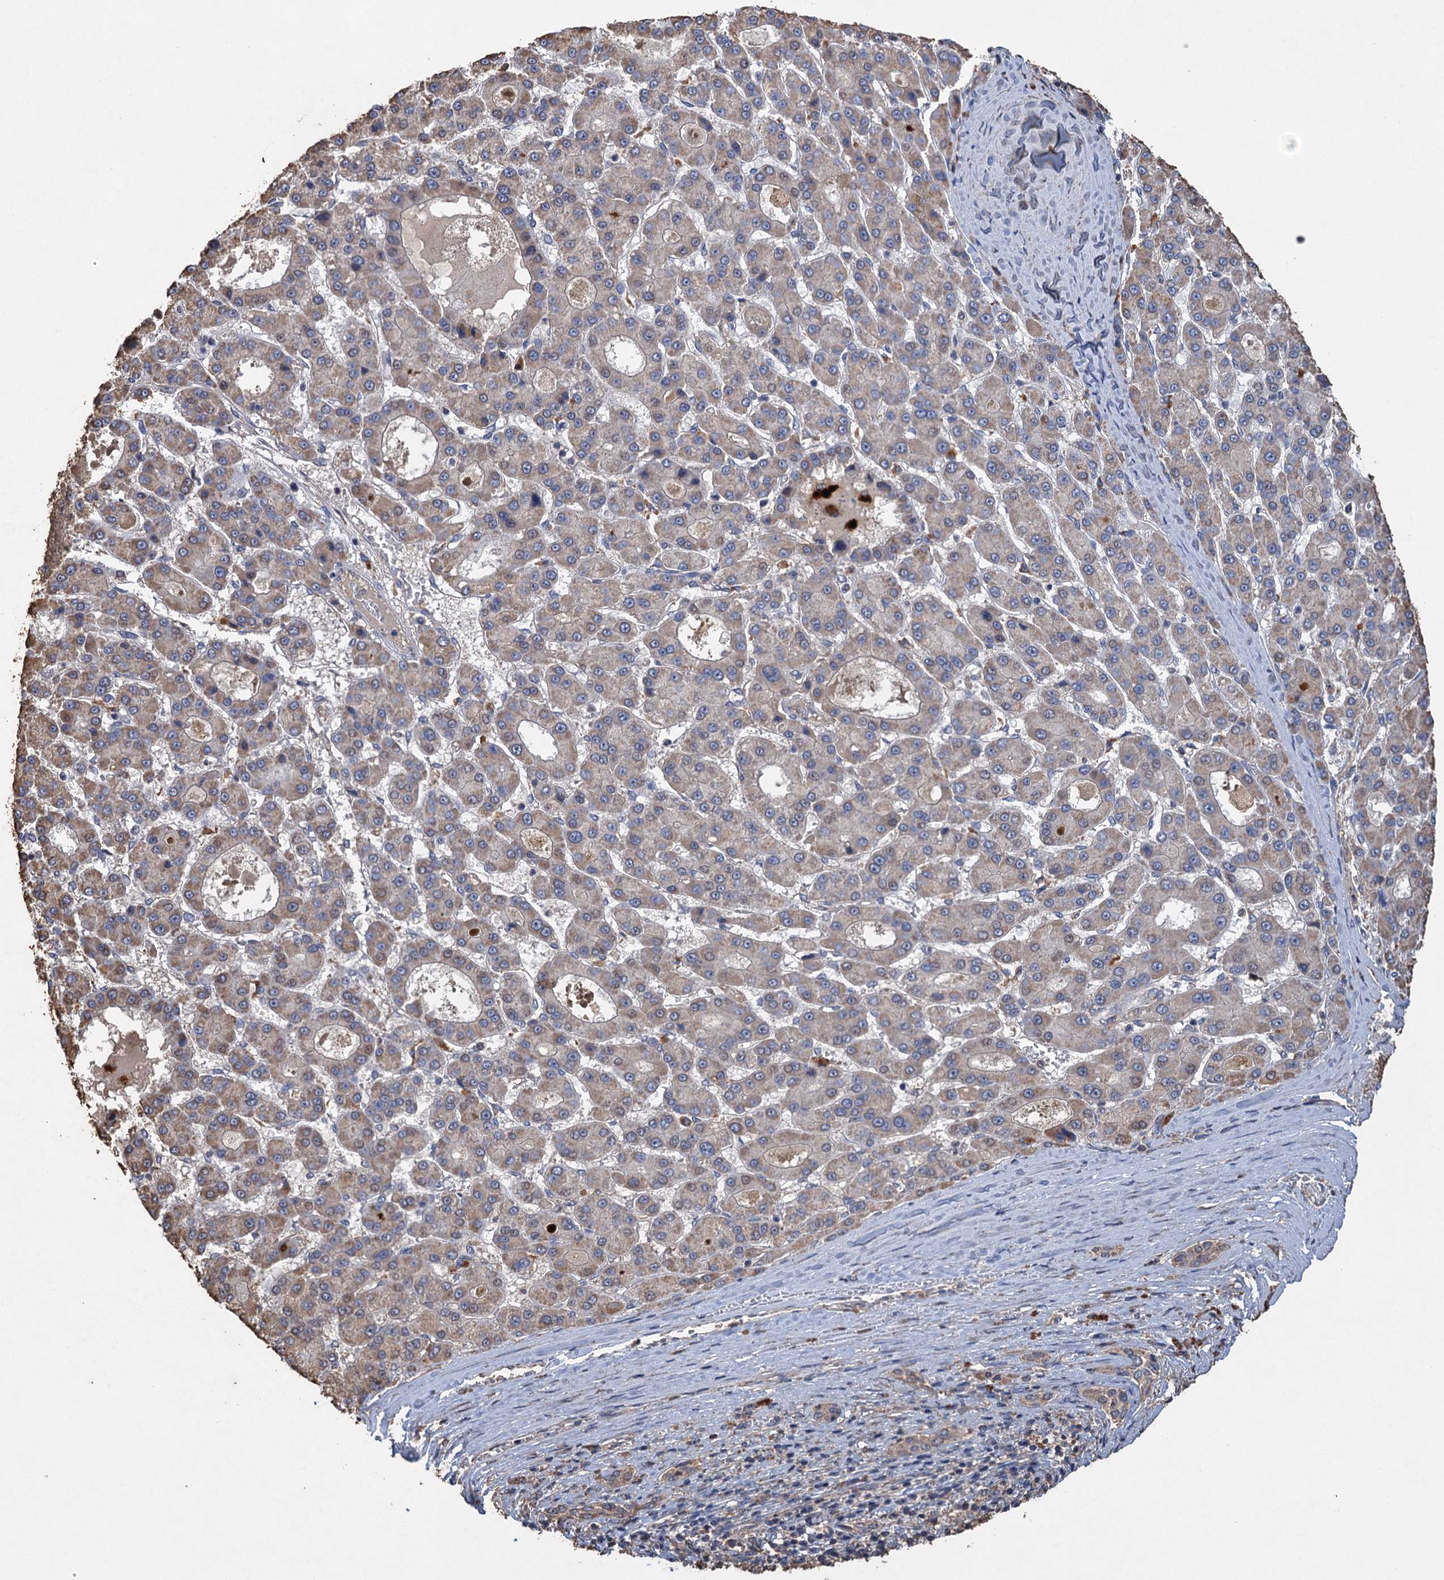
{"staining": {"intensity": "weak", "quantity": "25%-75%", "location": "cytoplasmic/membranous"}, "tissue": "liver cancer", "cell_type": "Tumor cells", "image_type": "cancer", "snomed": [{"axis": "morphology", "description": "Carcinoma, Hepatocellular, NOS"}, {"axis": "topography", "description": "Liver"}], "caption": "Liver cancer (hepatocellular carcinoma) stained with a brown dye displays weak cytoplasmic/membranous positive expression in approximately 25%-75% of tumor cells.", "gene": "SCUBE3", "patient": {"sex": "male", "age": 70}}